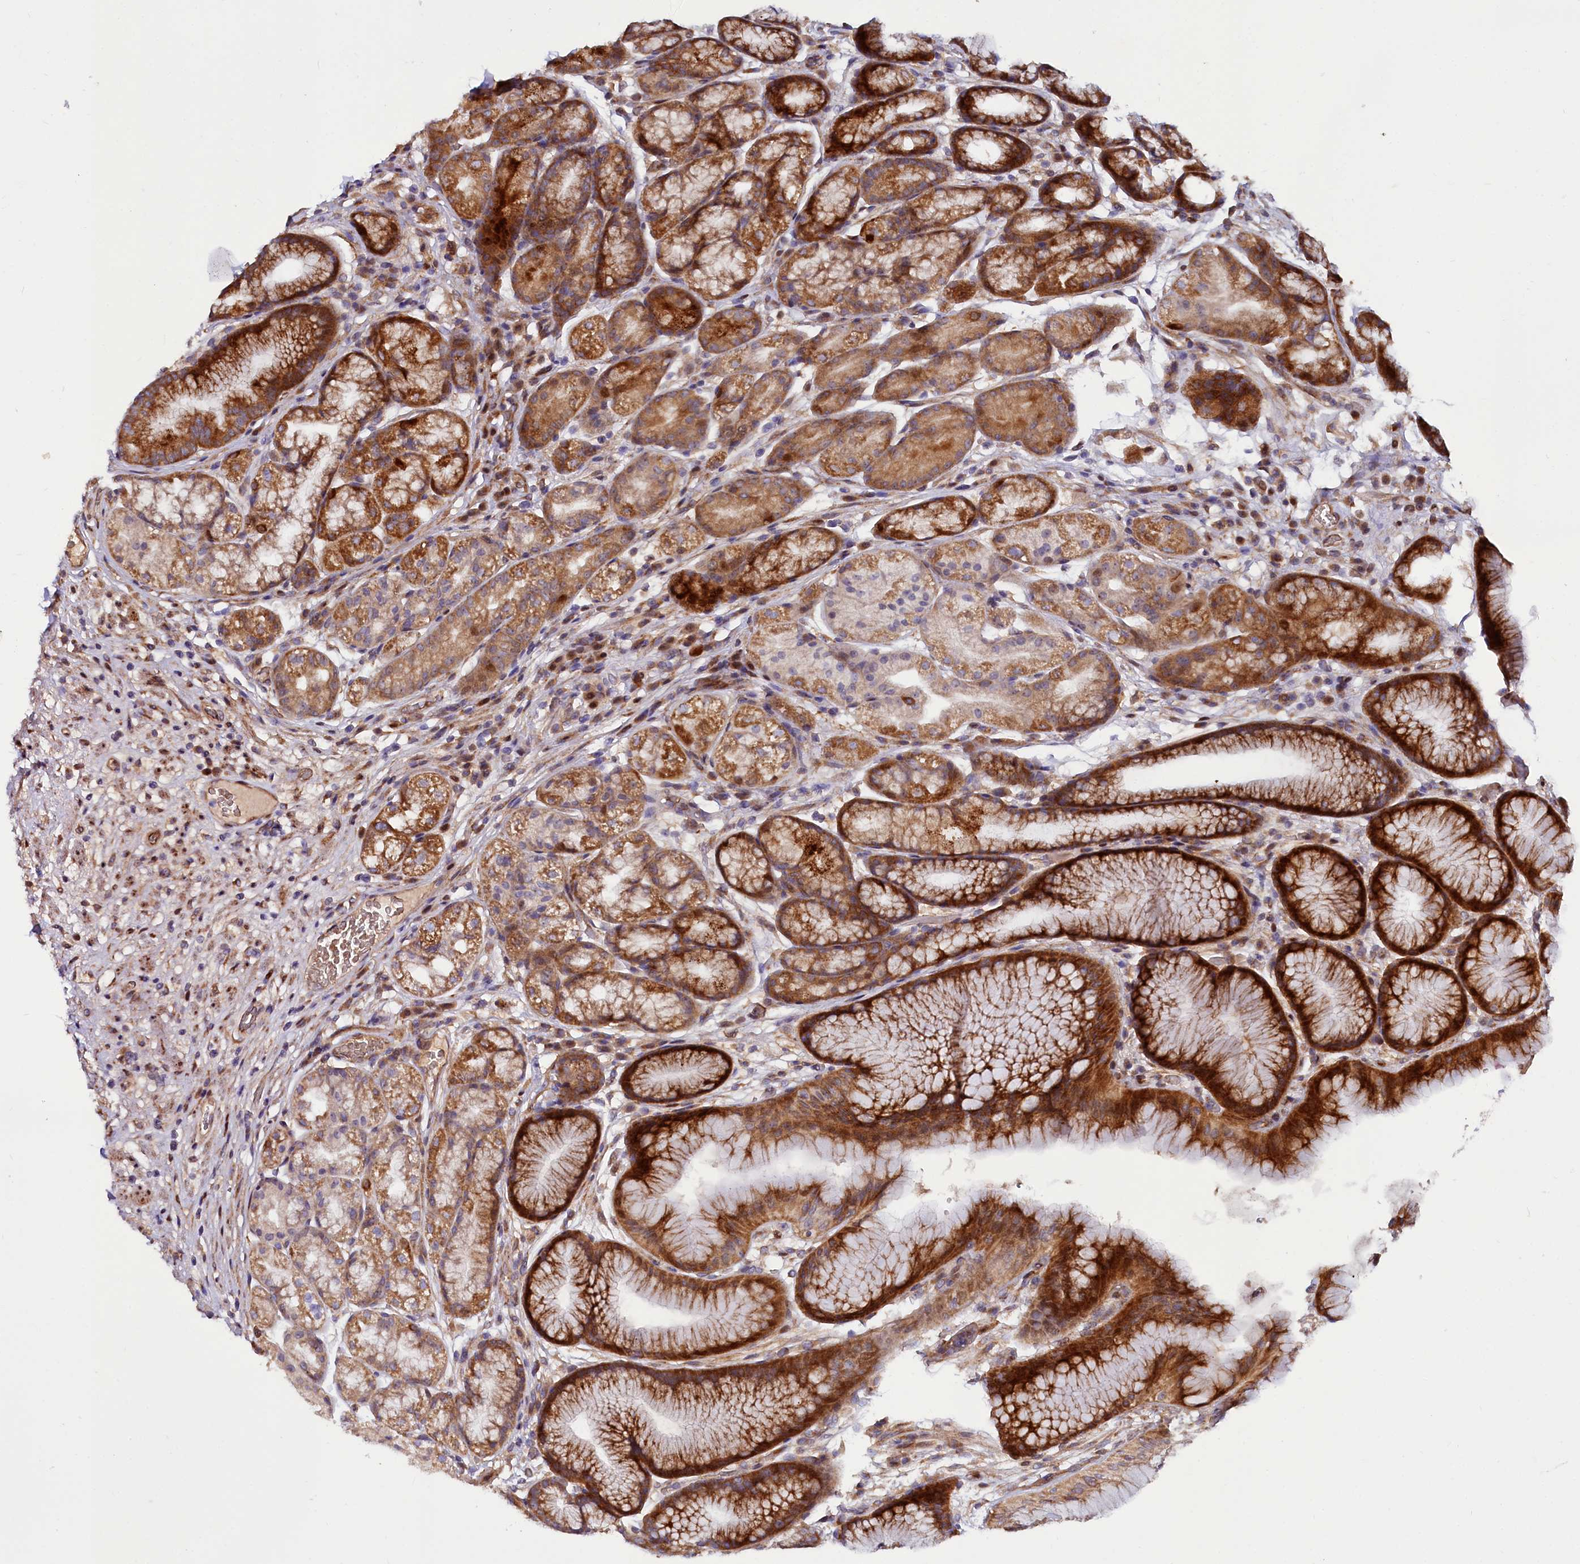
{"staining": {"intensity": "strong", "quantity": ">75%", "location": "cytoplasmic/membranous"}, "tissue": "stomach", "cell_type": "Glandular cells", "image_type": "normal", "snomed": [{"axis": "morphology", "description": "Normal tissue, NOS"}, {"axis": "topography", "description": "Stomach"}], "caption": "This photomicrograph displays IHC staining of normal human stomach, with high strong cytoplasmic/membranous expression in approximately >75% of glandular cells.", "gene": "PDZRN3", "patient": {"sex": "male", "age": 57}}